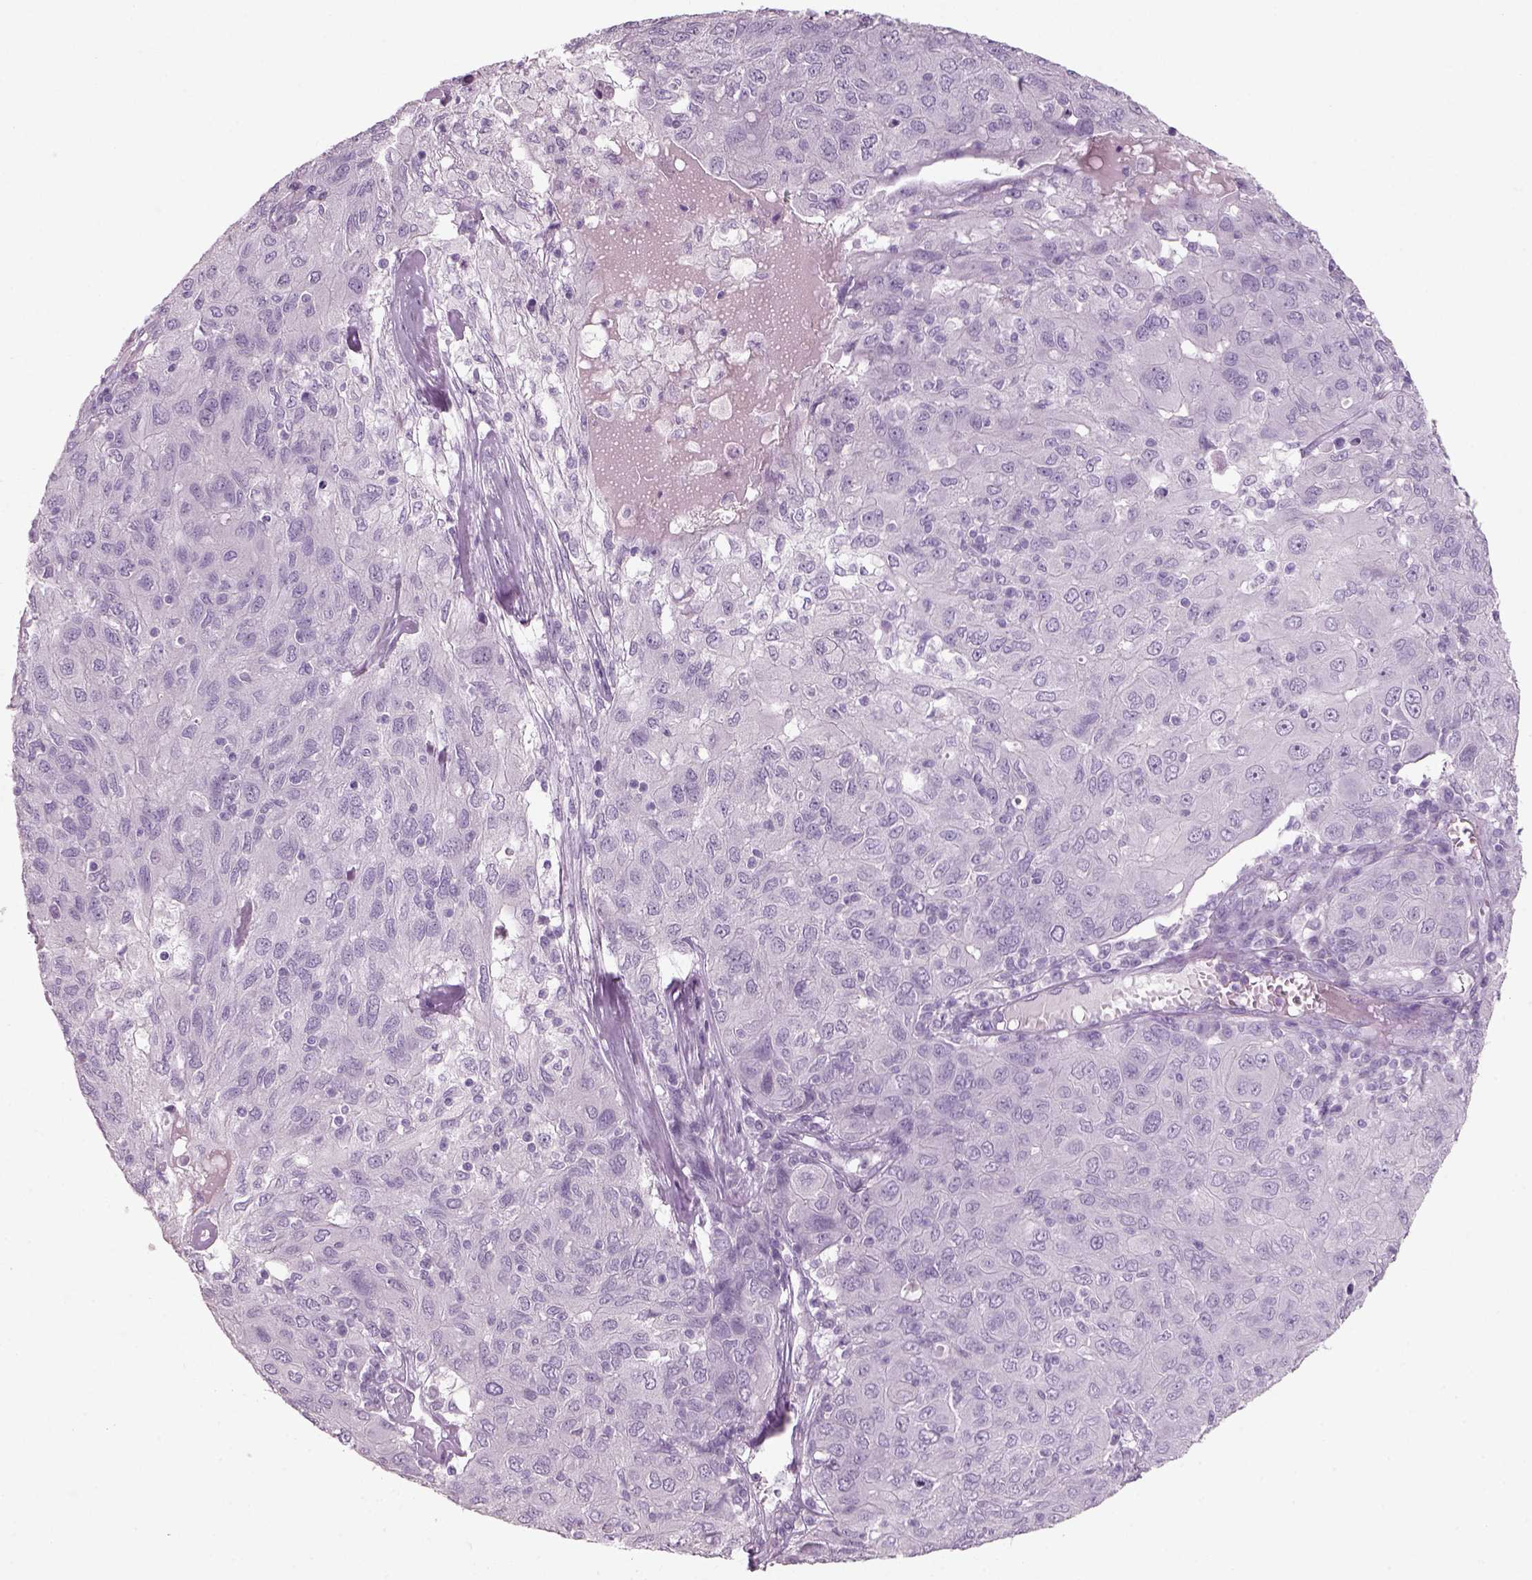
{"staining": {"intensity": "negative", "quantity": "none", "location": "none"}, "tissue": "ovarian cancer", "cell_type": "Tumor cells", "image_type": "cancer", "snomed": [{"axis": "morphology", "description": "Carcinoma, endometroid"}, {"axis": "topography", "description": "Ovary"}], "caption": "Protein analysis of ovarian cancer (endometroid carcinoma) displays no significant positivity in tumor cells.", "gene": "SLC6A2", "patient": {"sex": "female", "age": 50}}